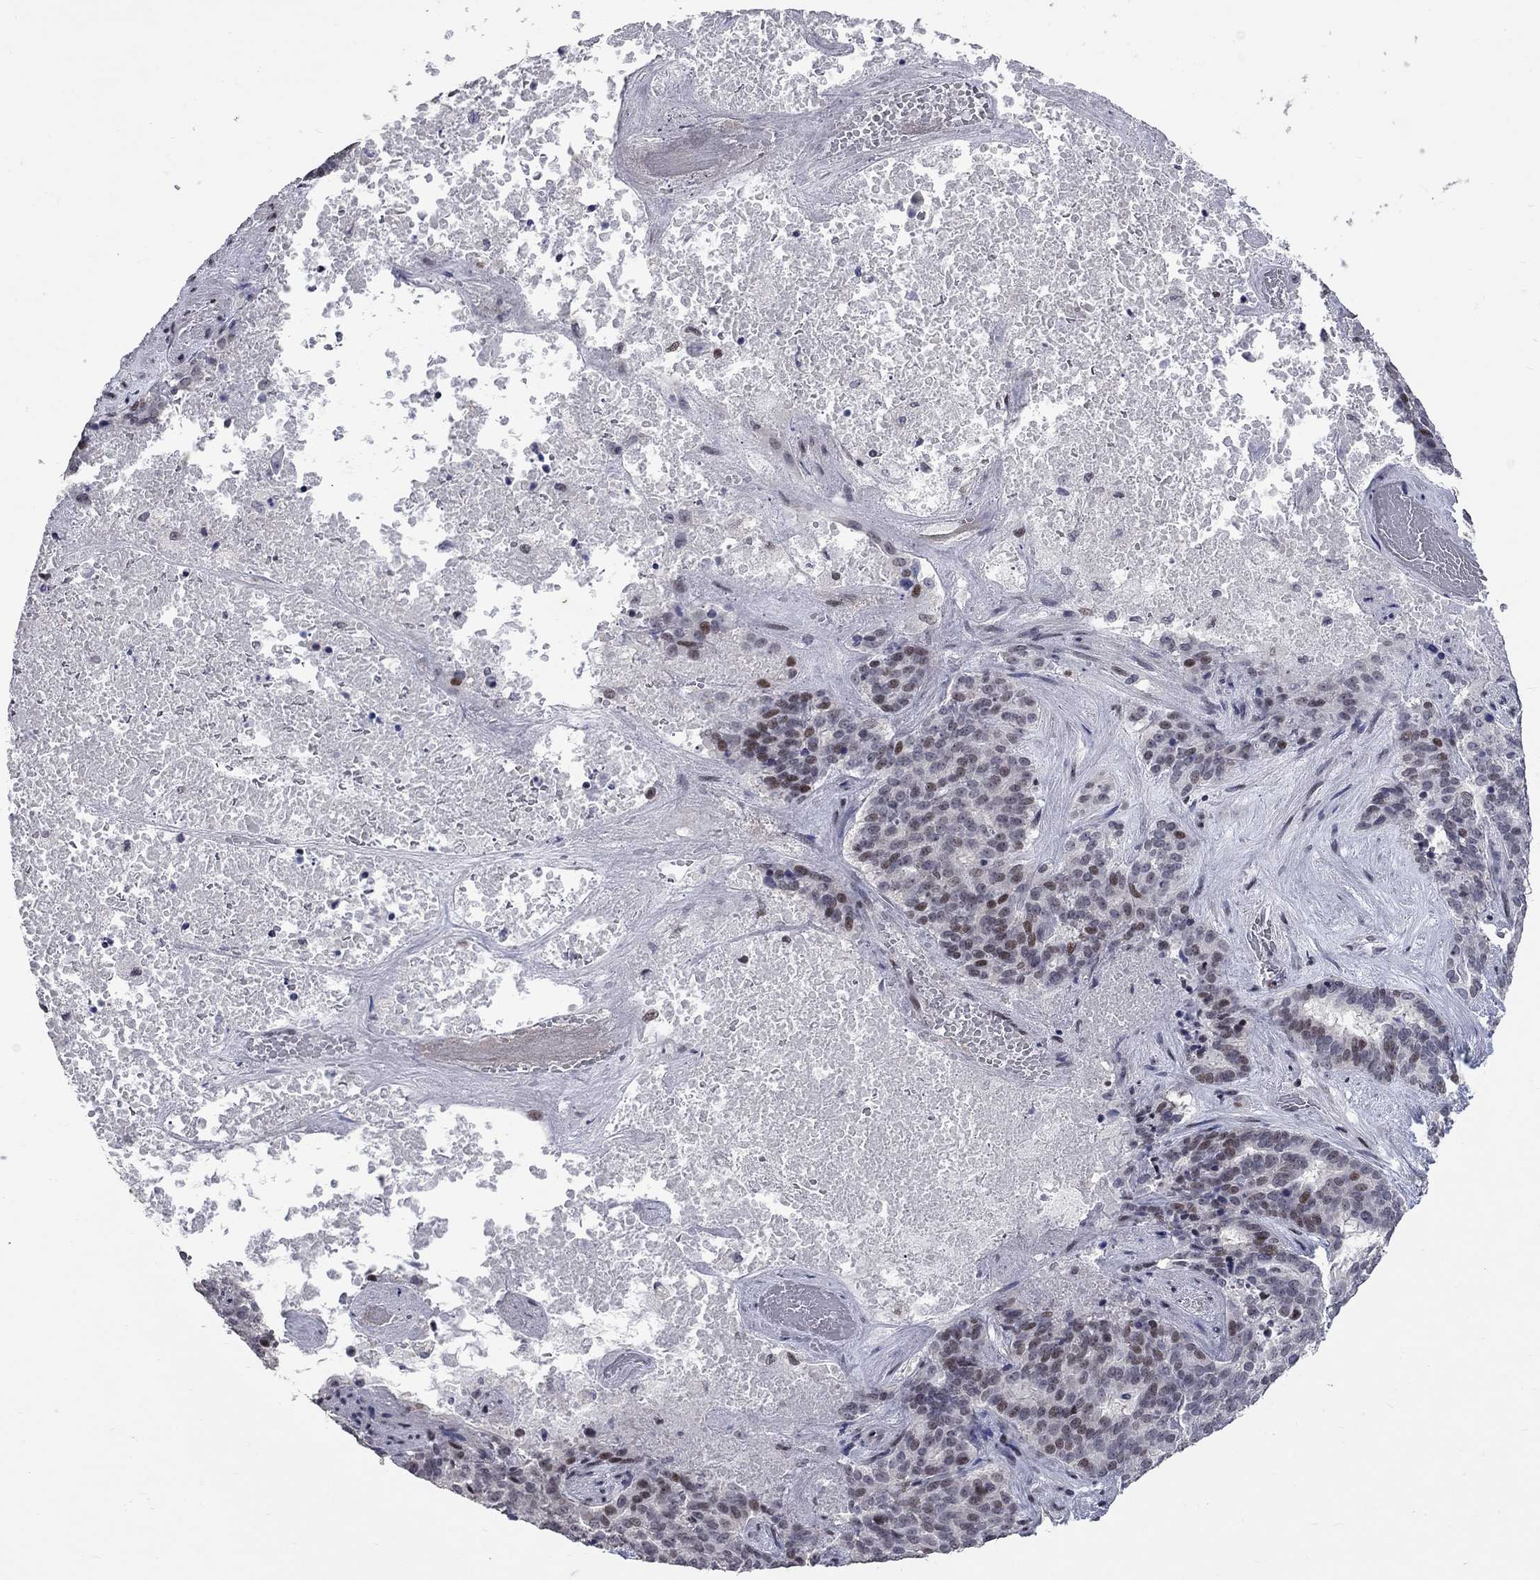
{"staining": {"intensity": "moderate", "quantity": "<25%", "location": "nuclear"}, "tissue": "liver cancer", "cell_type": "Tumor cells", "image_type": "cancer", "snomed": [{"axis": "morphology", "description": "Cholangiocarcinoma"}, {"axis": "topography", "description": "Liver"}], "caption": "Liver cancer (cholangiocarcinoma) stained with a protein marker reveals moderate staining in tumor cells.", "gene": "ZNF154", "patient": {"sex": "female", "age": 47}}